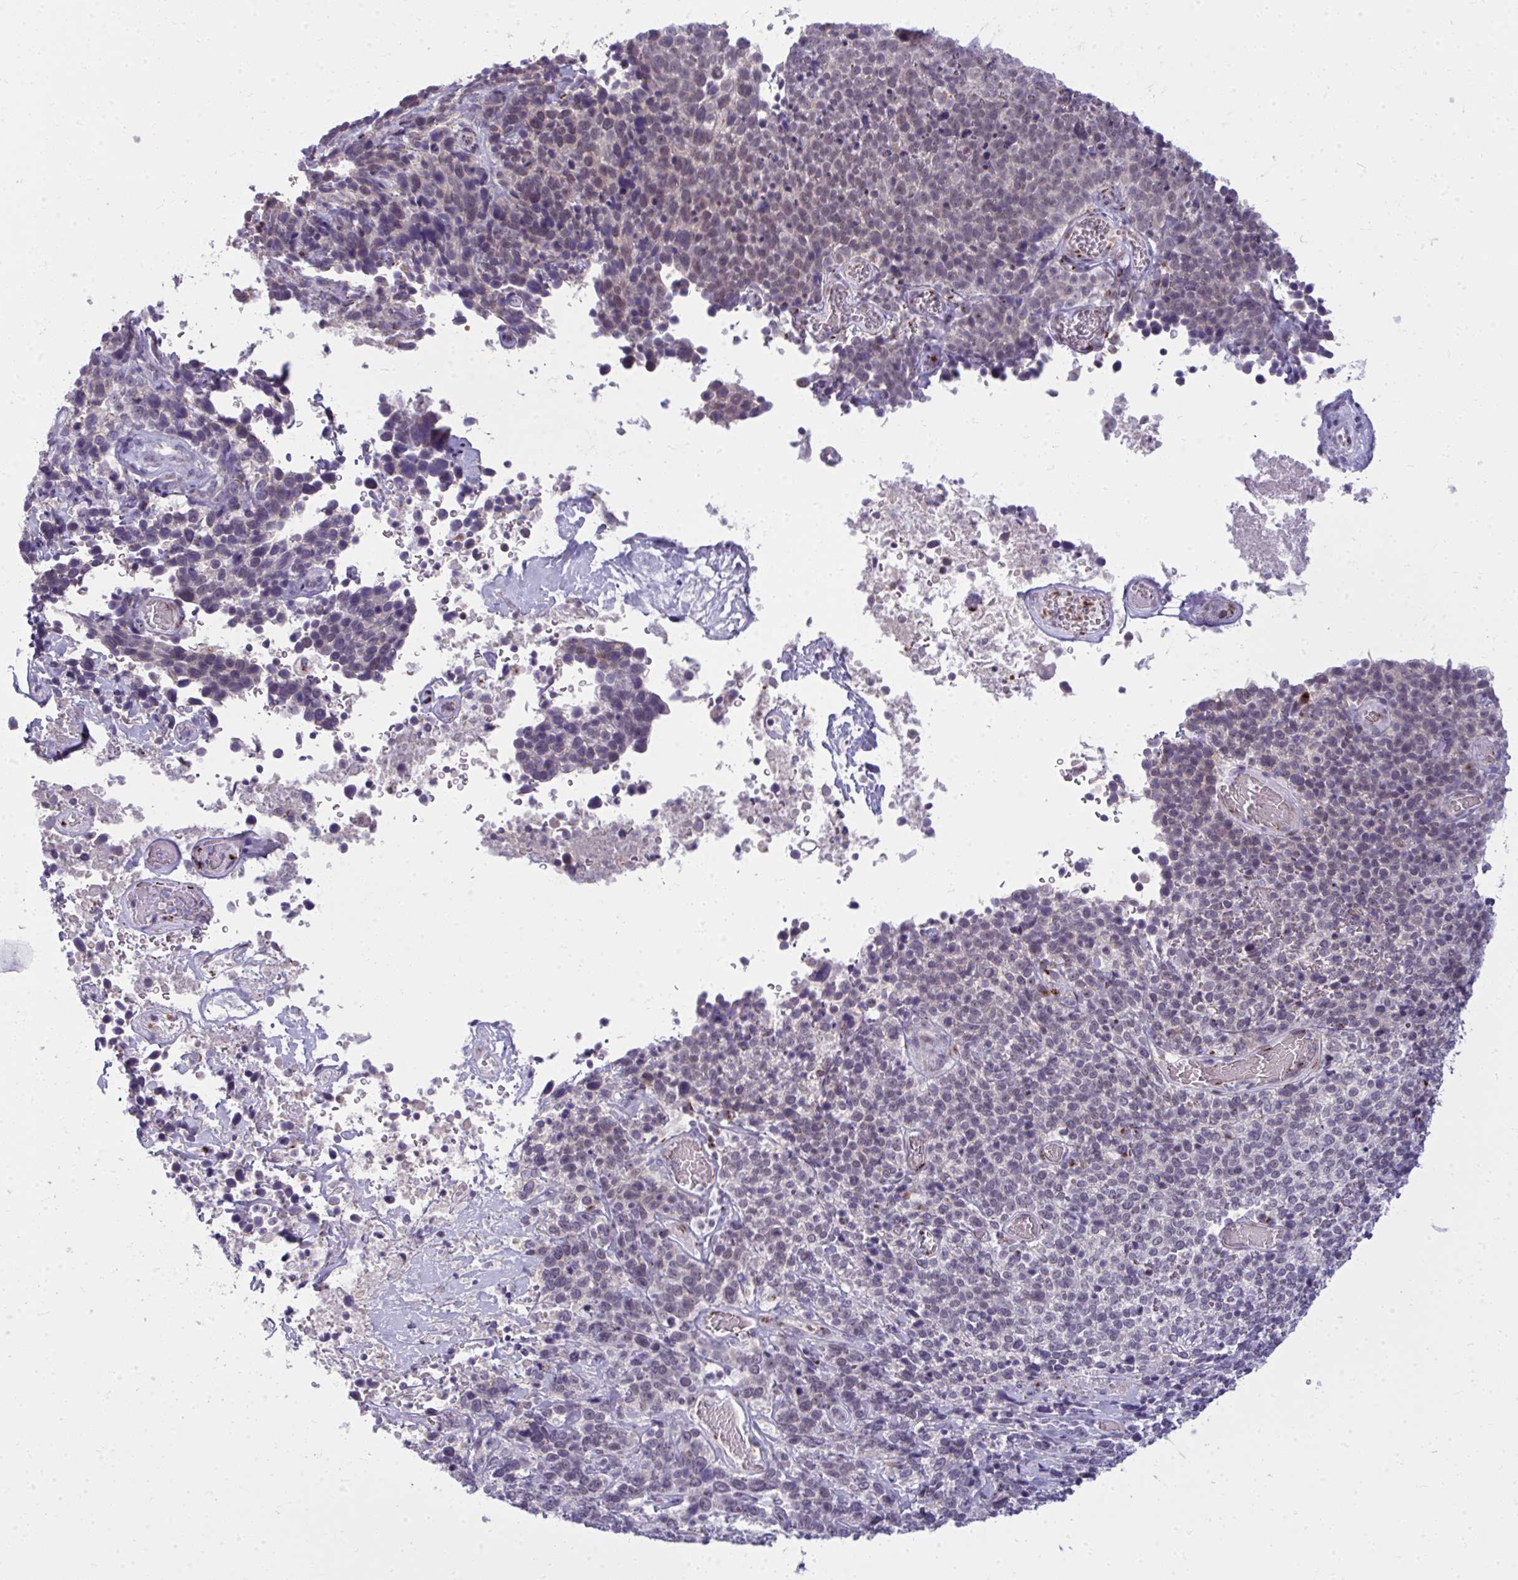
{"staining": {"intensity": "moderate", "quantity": "<25%", "location": "cytoplasmic/membranous"}, "tissue": "cervical cancer", "cell_type": "Tumor cells", "image_type": "cancer", "snomed": [{"axis": "morphology", "description": "Squamous cell carcinoma, NOS"}, {"axis": "topography", "description": "Cervix"}], "caption": "This photomicrograph demonstrates immunohistochemistry (IHC) staining of human cervical cancer (squamous cell carcinoma), with low moderate cytoplasmic/membranous expression in approximately <25% of tumor cells.", "gene": "DTX4", "patient": {"sex": "female", "age": 46}}